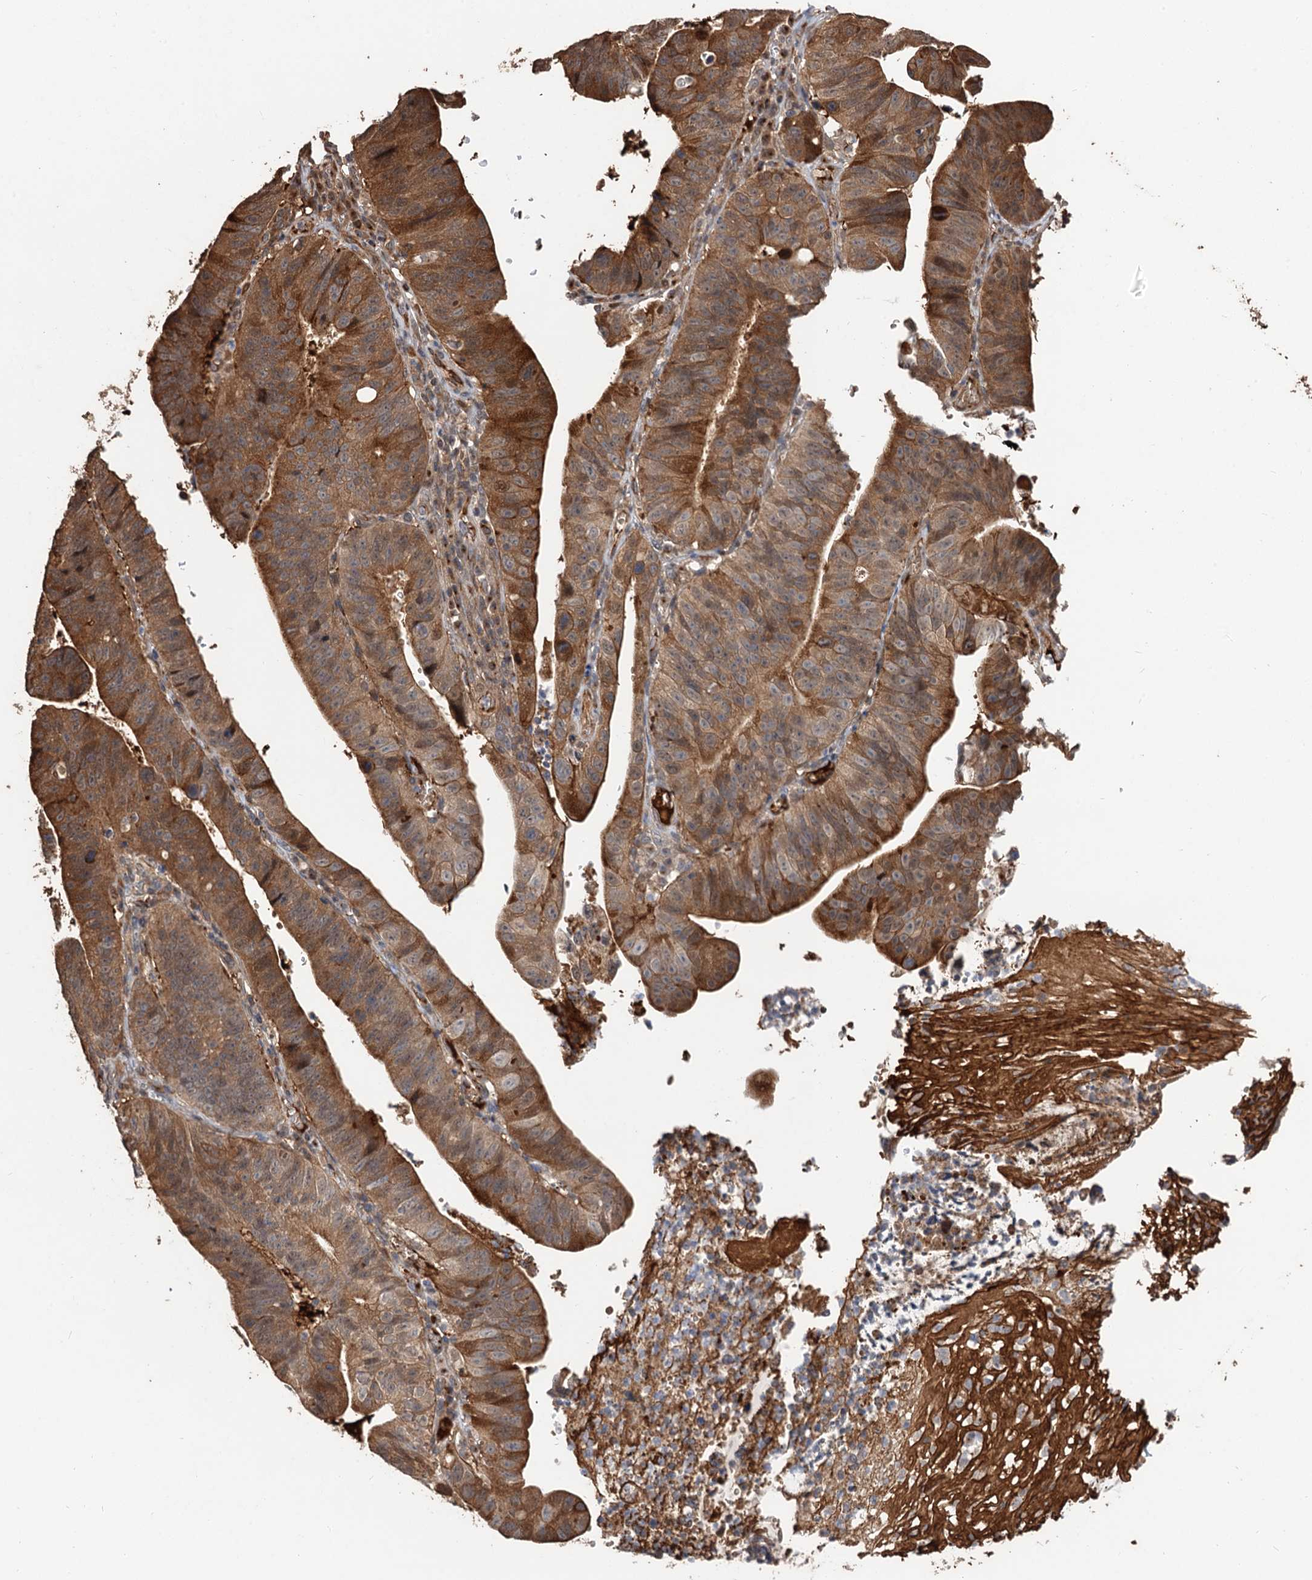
{"staining": {"intensity": "strong", "quantity": ">75%", "location": "cytoplasmic/membranous"}, "tissue": "stomach cancer", "cell_type": "Tumor cells", "image_type": "cancer", "snomed": [{"axis": "morphology", "description": "Adenocarcinoma, NOS"}, {"axis": "topography", "description": "Stomach"}], "caption": "There is high levels of strong cytoplasmic/membranous positivity in tumor cells of stomach adenocarcinoma, as demonstrated by immunohistochemical staining (brown color).", "gene": "DEXI", "patient": {"sex": "male", "age": 59}}